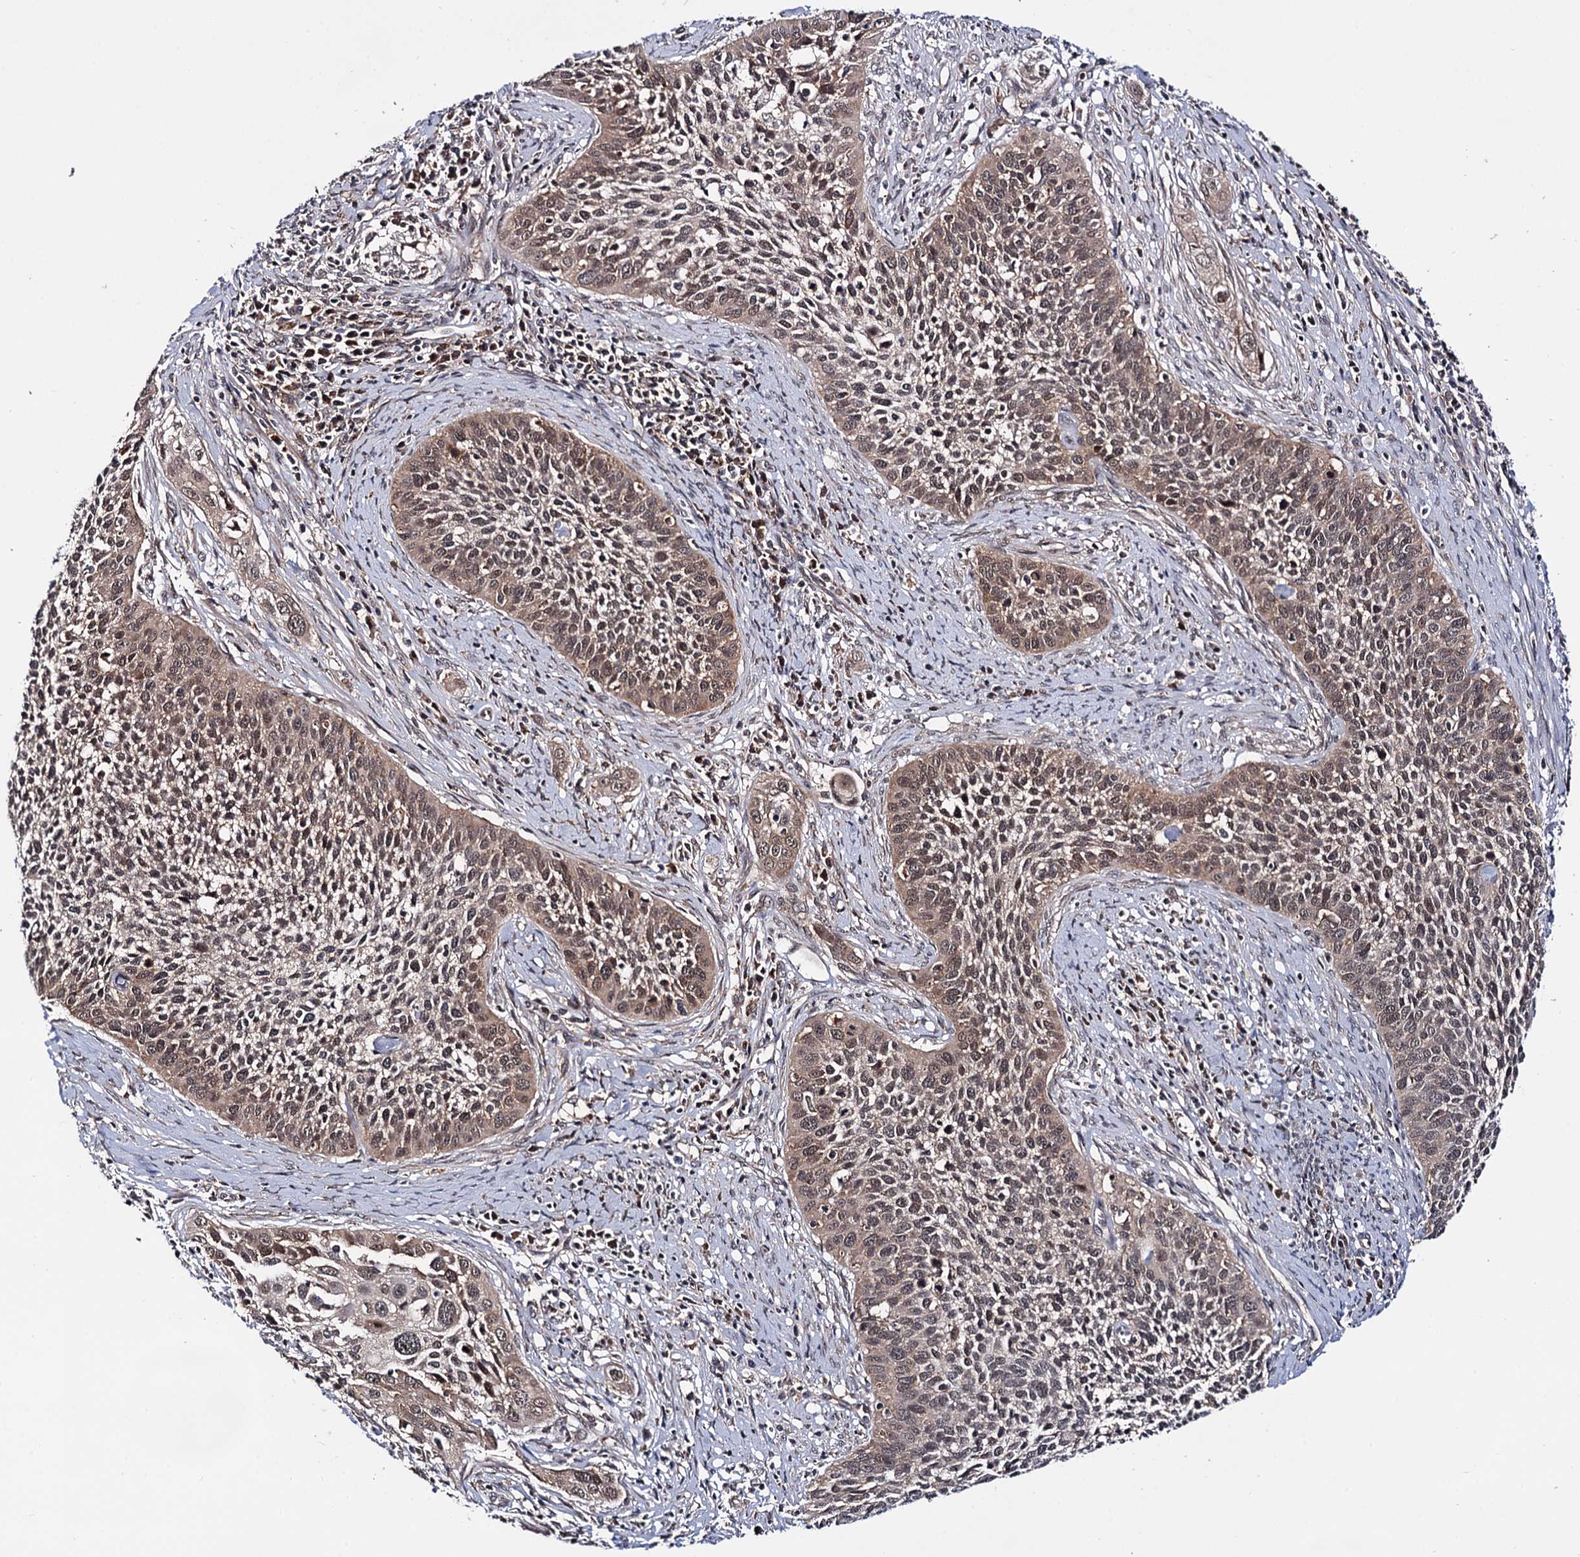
{"staining": {"intensity": "moderate", "quantity": ">75%", "location": "cytoplasmic/membranous,nuclear"}, "tissue": "cervical cancer", "cell_type": "Tumor cells", "image_type": "cancer", "snomed": [{"axis": "morphology", "description": "Squamous cell carcinoma, NOS"}, {"axis": "topography", "description": "Cervix"}], "caption": "About >75% of tumor cells in human cervical cancer demonstrate moderate cytoplasmic/membranous and nuclear protein expression as visualized by brown immunohistochemical staining.", "gene": "MICAL2", "patient": {"sex": "female", "age": 34}}